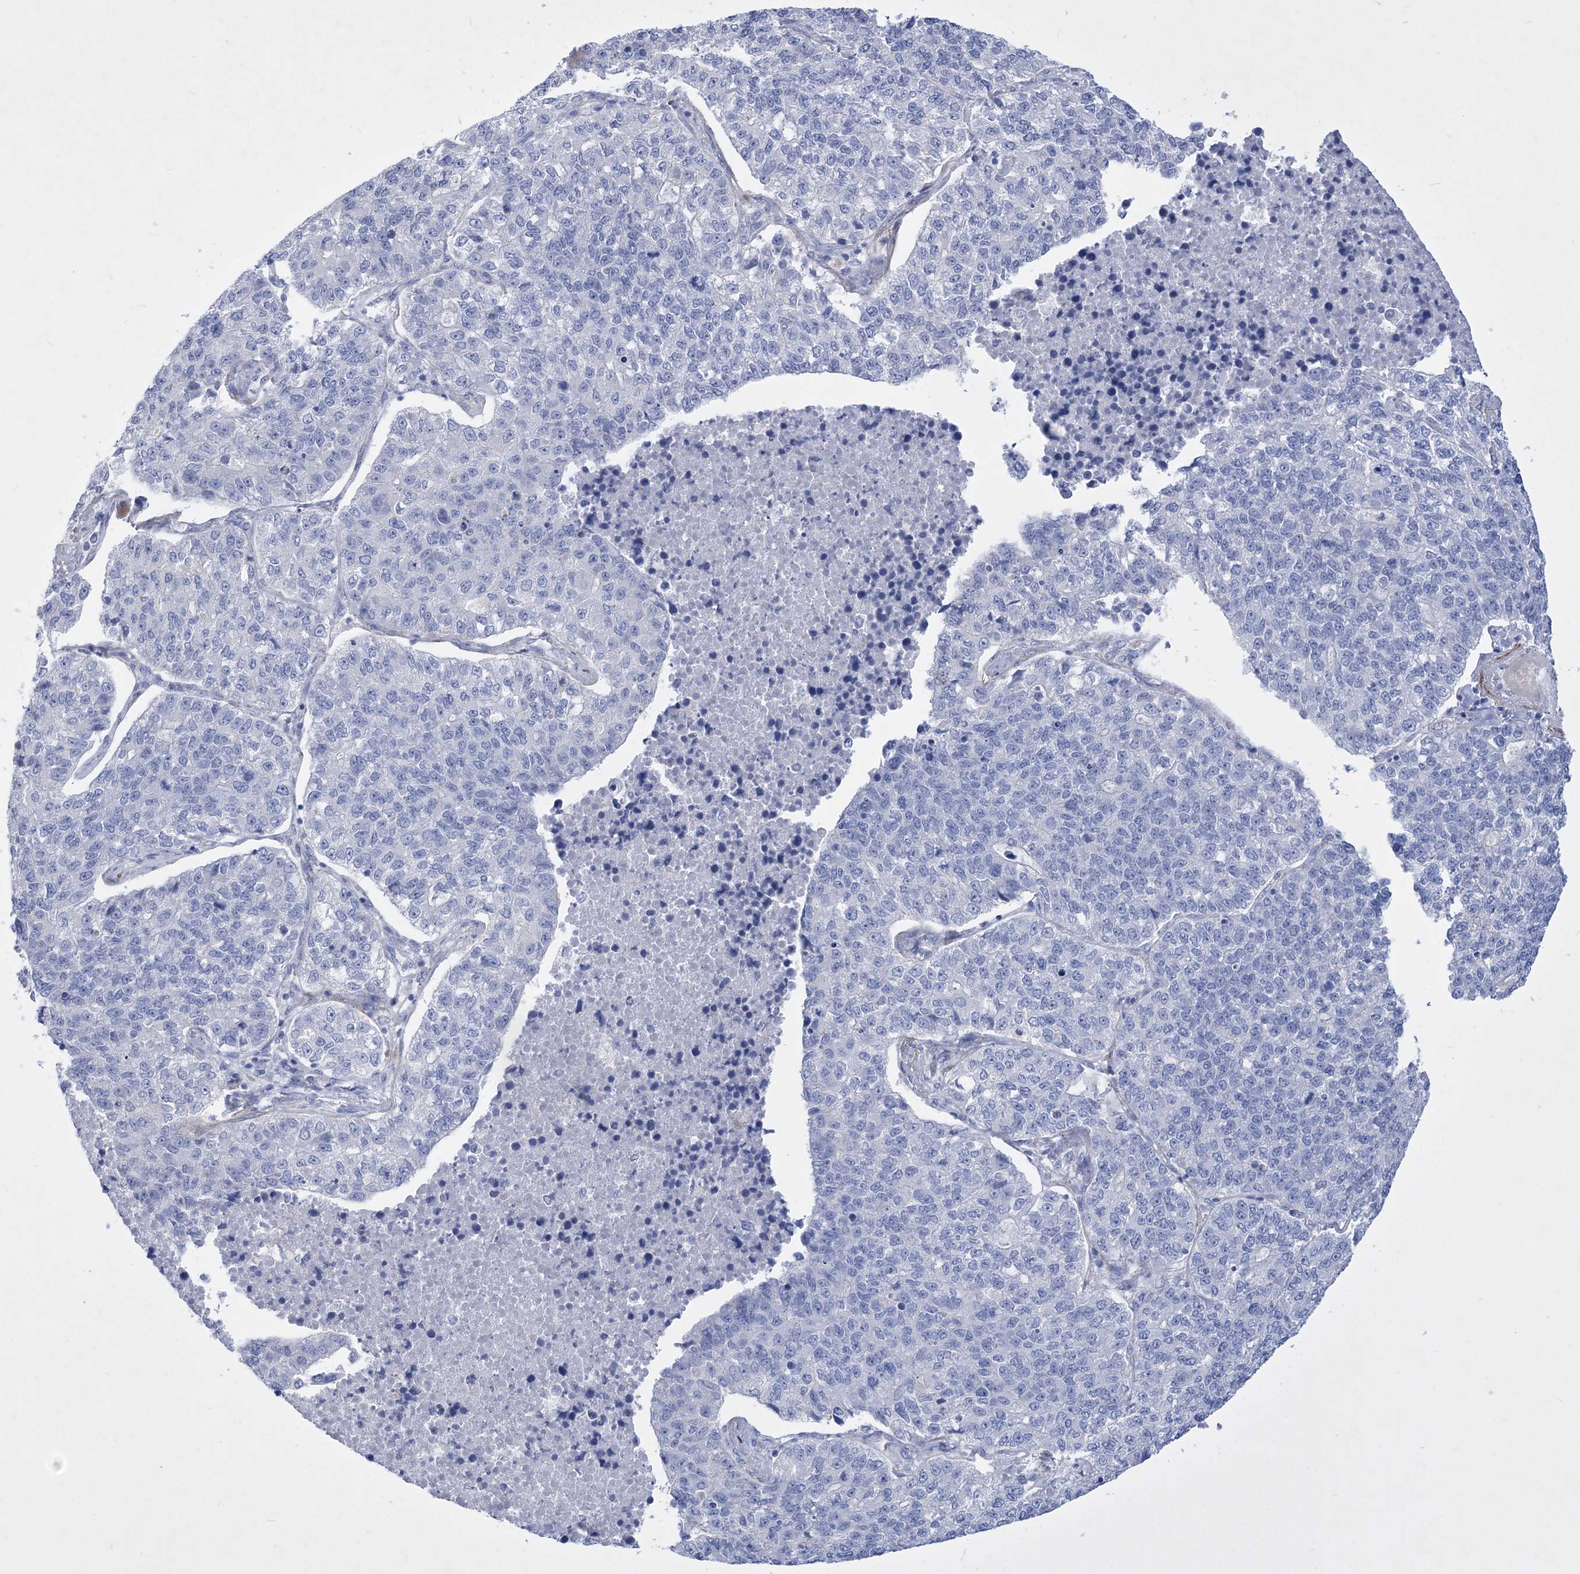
{"staining": {"intensity": "negative", "quantity": "none", "location": "none"}, "tissue": "lung cancer", "cell_type": "Tumor cells", "image_type": "cancer", "snomed": [{"axis": "morphology", "description": "Adenocarcinoma, NOS"}, {"axis": "topography", "description": "Lung"}], "caption": "Protein analysis of lung cancer shows no significant expression in tumor cells.", "gene": "WDR74", "patient": {"sex": "male", "age": 49}}